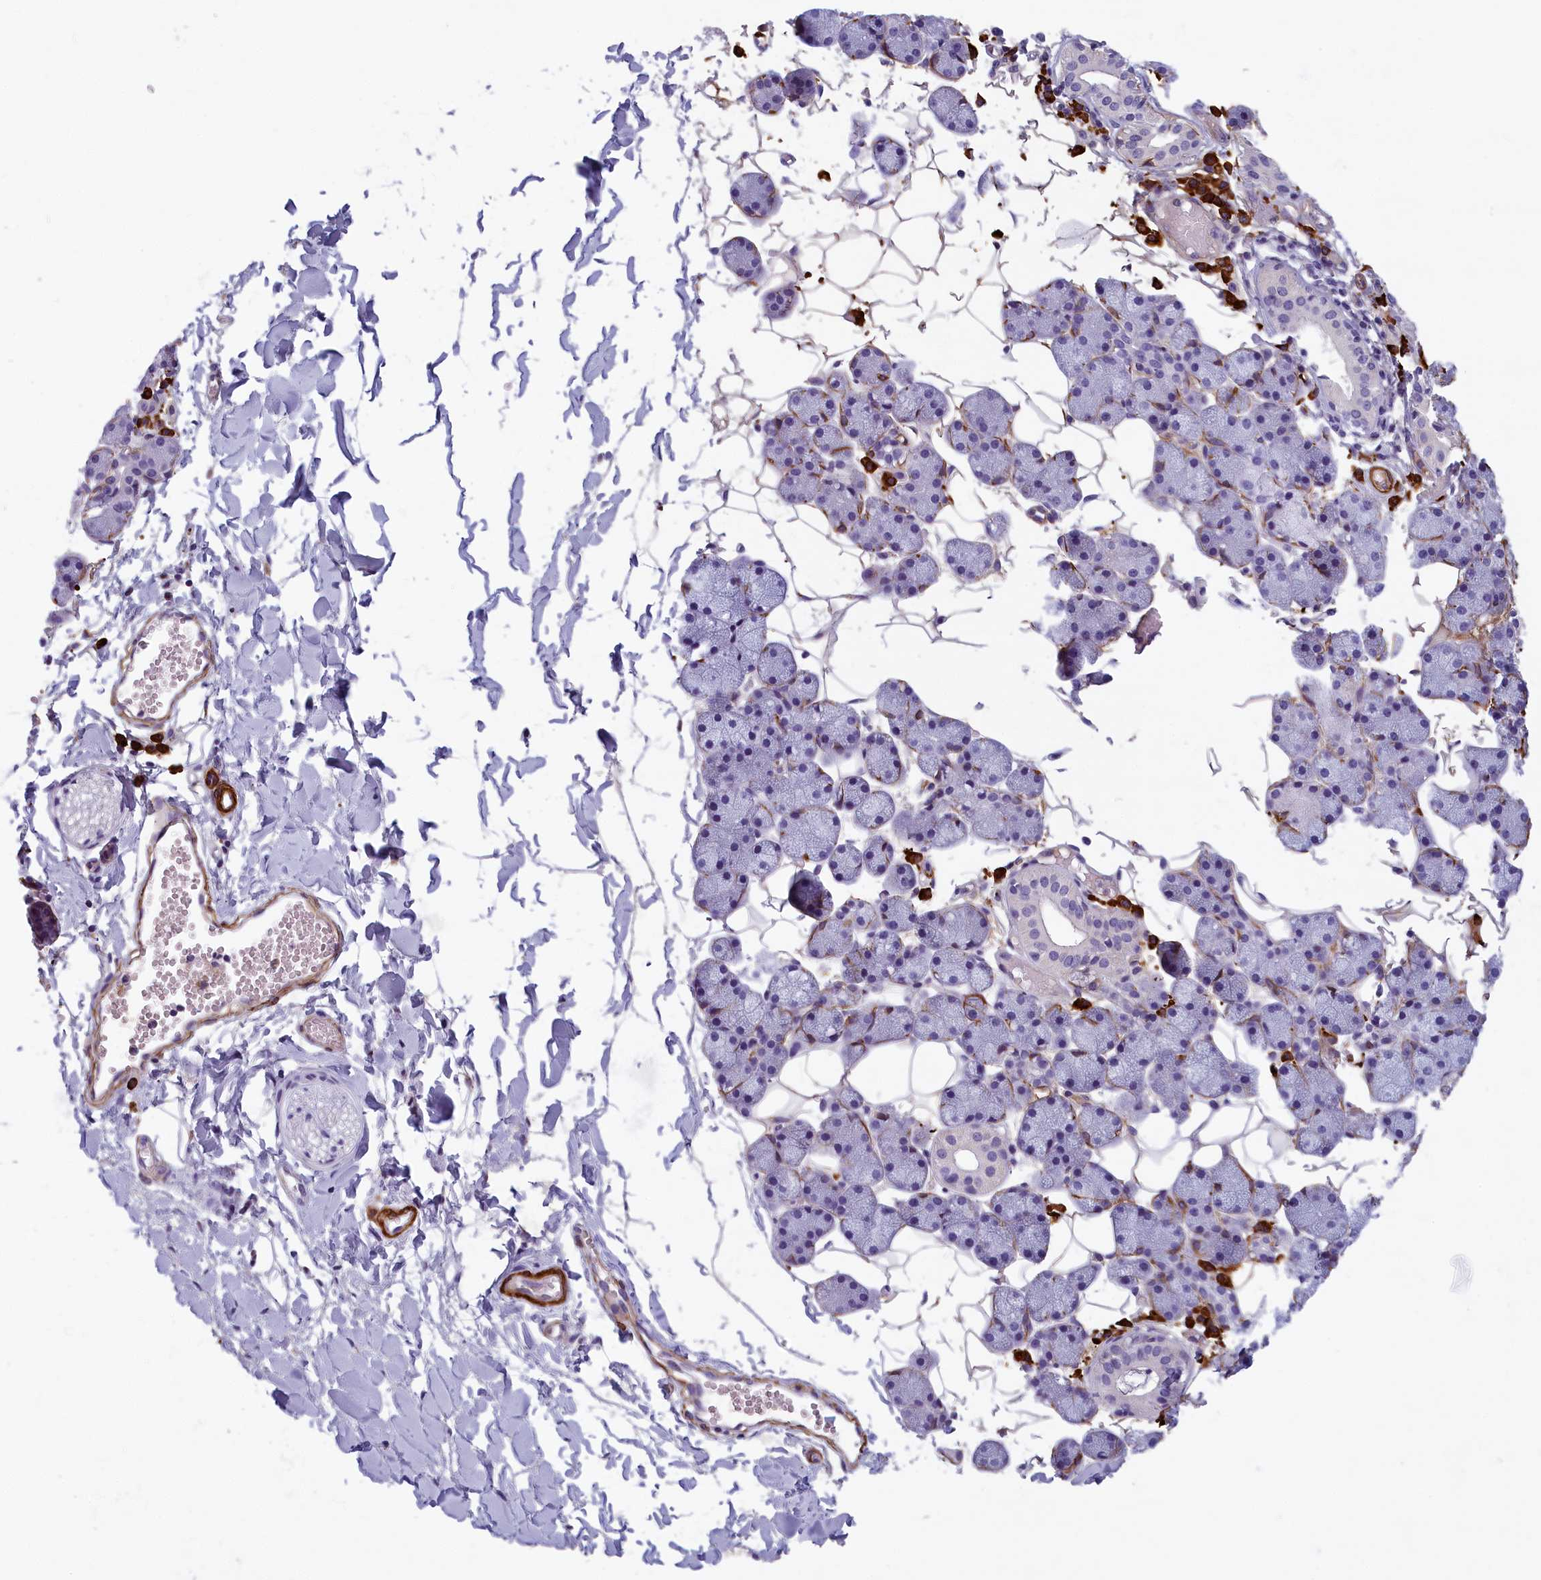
{"staining": {"intensity": "negative", "quantity": "none", "location": "none"}, "tissue": "salivary gland", "cell_type": "Glandular cells", "image_type": "normal", "snomed": [{"axis": "morphology", "description": "Normal tissue, NOS"}, {"axis": "topography", "description": "Salivary gland"}], "caption": "High power microscopy photomicrograph of an immunohistochemistry (IHC) image of normal salivary gland, revealing no significant expression in glandular cells.", "gene": "BCL2L13", "patient": {"sex": "female", "age": 33}}